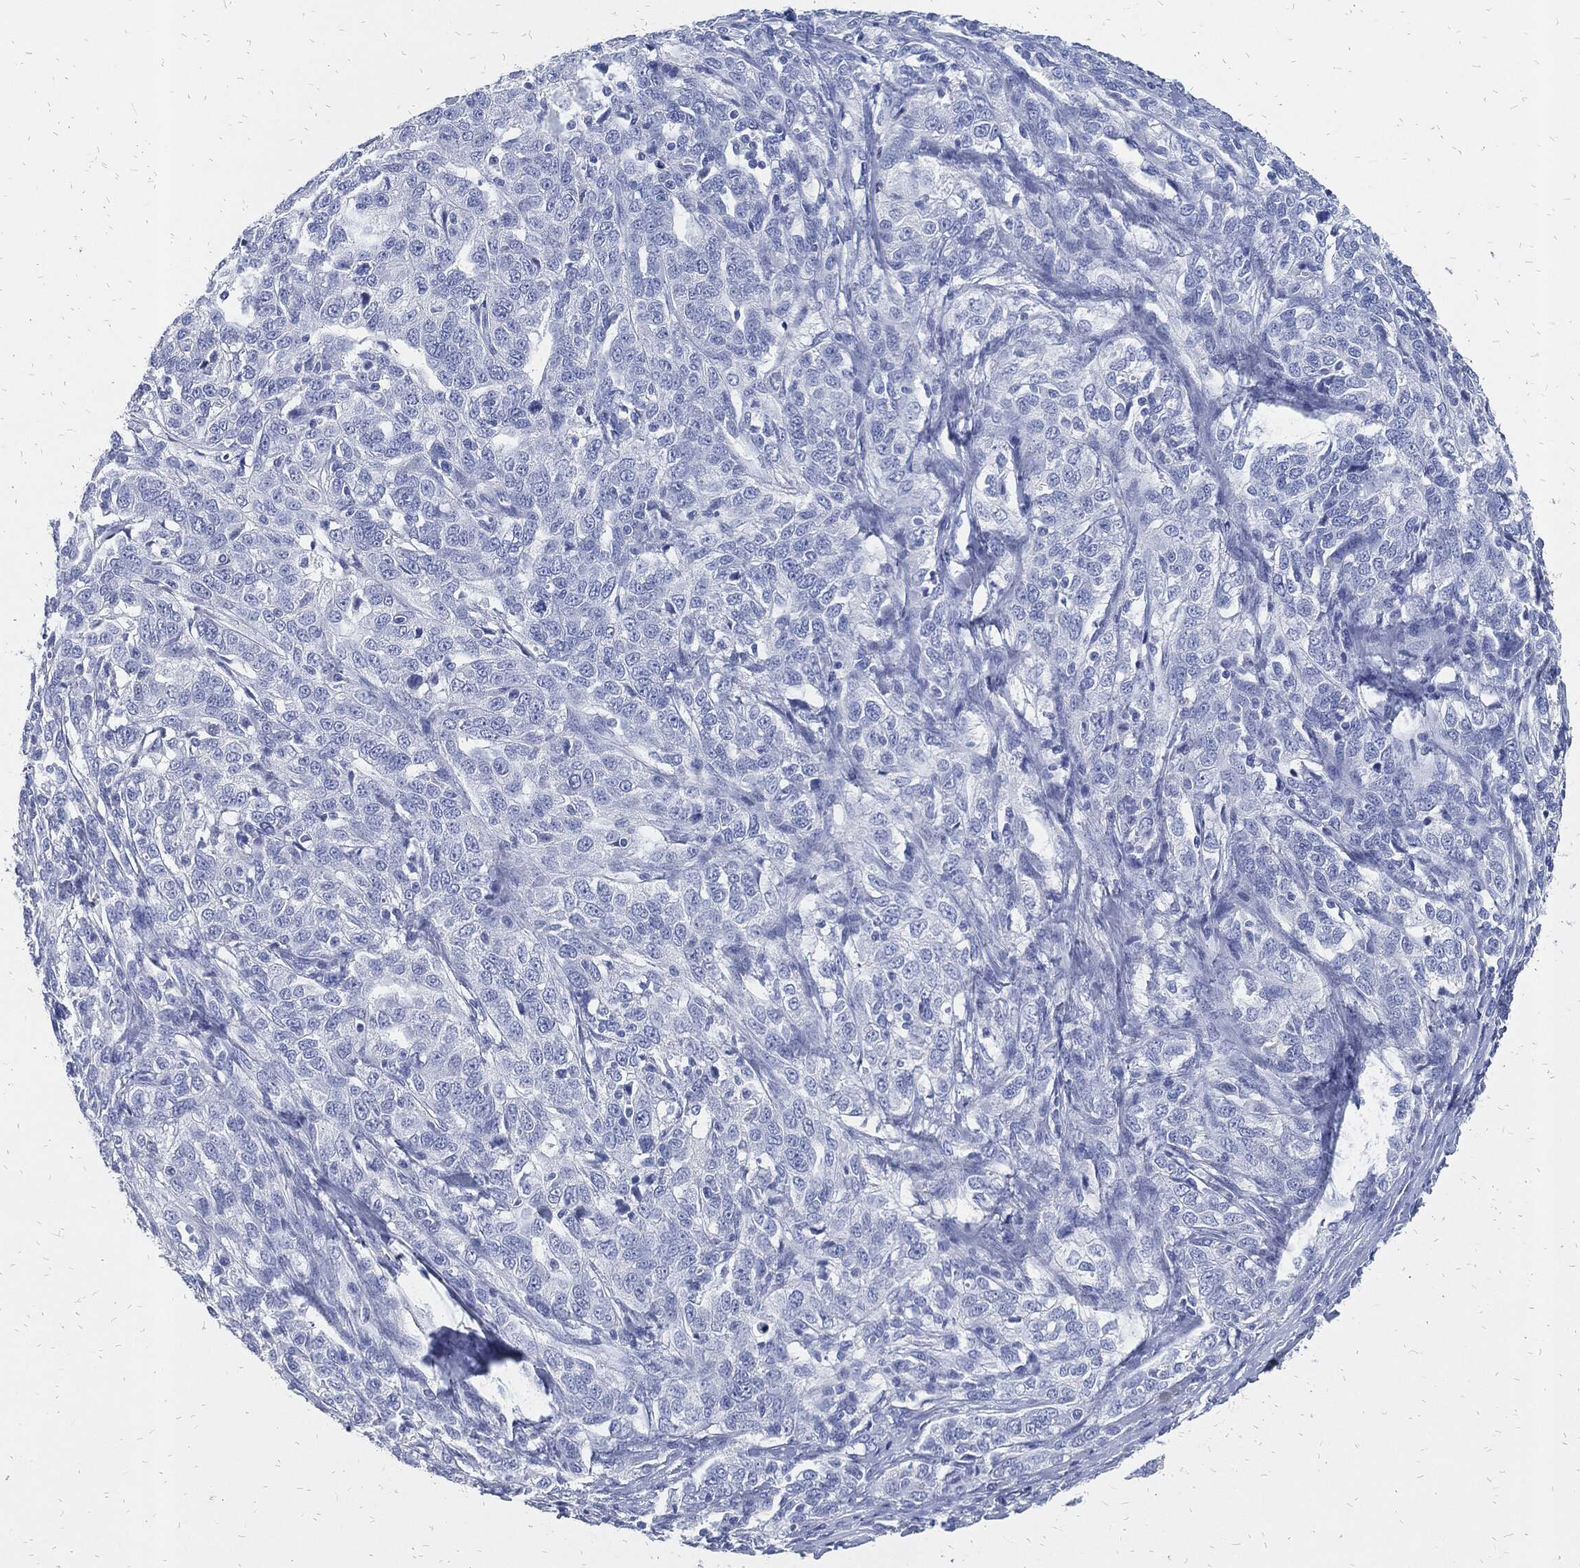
{"staining": {"intensity": "negative", "quantity": "none", "location": "none"}, "tissue": "ovarian cancer", "cell_type": "Tumor cells", "image_type": "cancer", "snomed": [{"axis": "morphology", "description": "Cystadenocarcinoma, serous, NOS"}, {"axis": "topography", "description": "Ovary"}], "caption": "High magnification brightfield microscopy of serous cystadenocarcinoma (ovarian) stained with DAB (brown) and counterstained with hematoxylin (blue): tumor cells show no significant expression. (Stains: DAB immunohistochemistry (IHC) with hematoxylin counter stain, Microscopy: brightfield microscopy at high magnification).", "gene": "FABP4", "patient": {"sex": "female", "age": 71}}